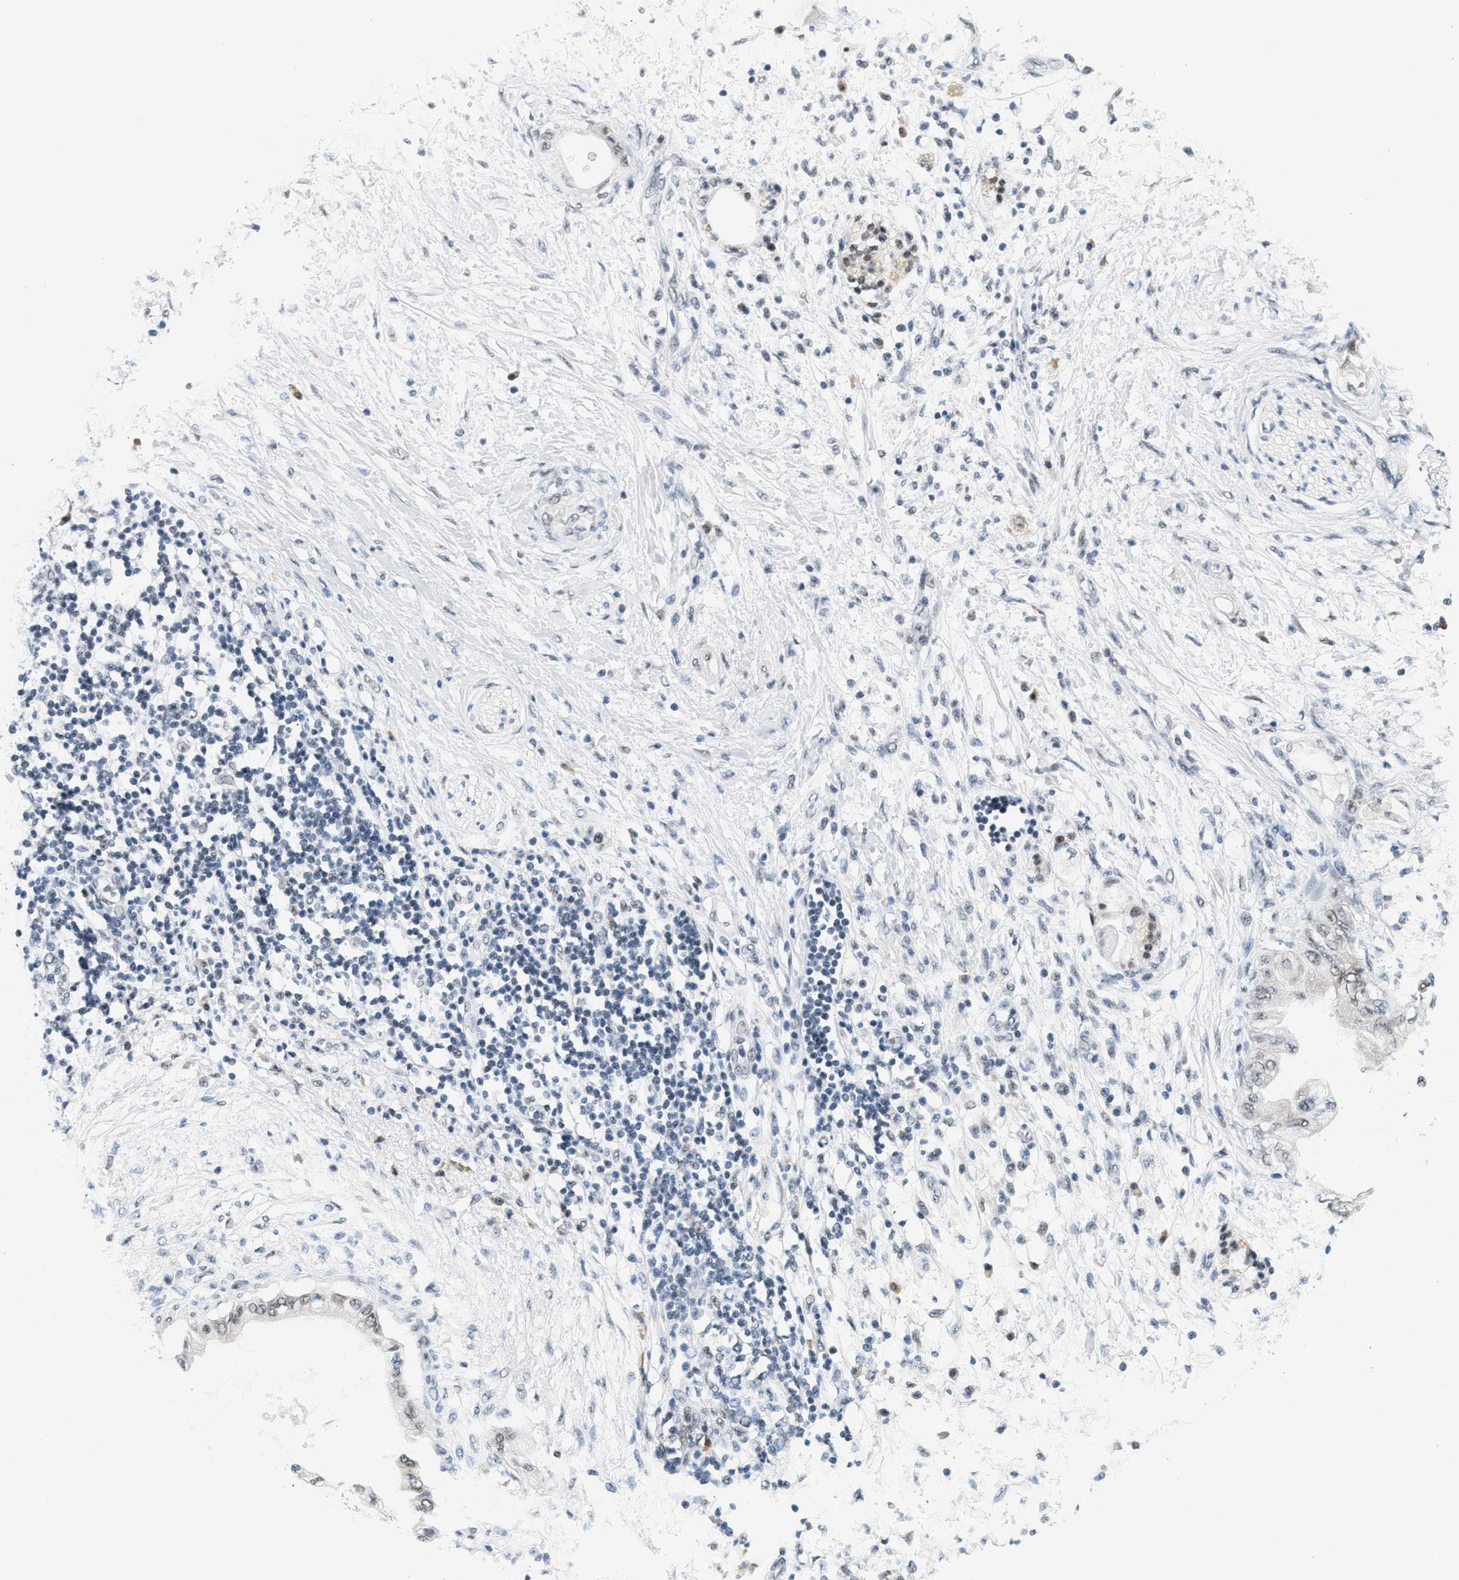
{"staining": {"intensity": "negative", "quantity": "none", "location": "none"}, "tissue": "adipose tissue", "cell_type": "Adipocytes", "image_type": "normal", "snomed": [{"axis": "morphology", "description": "Normal tissue, NOS"}, {"axis": "morphology", "description": "Adenocarcinoma, NOS"}, {"axis": "topography", "description": "Duodenum"}, {"axis": "topography", "description": "Peripheral nerve tissue"}], "caption": "Adipocytes show no significant expression in benign adipose tissue. Nuclei are stained in blue.", "gene": "ATF2", "patient": {"sex": "female", "age": 60}}